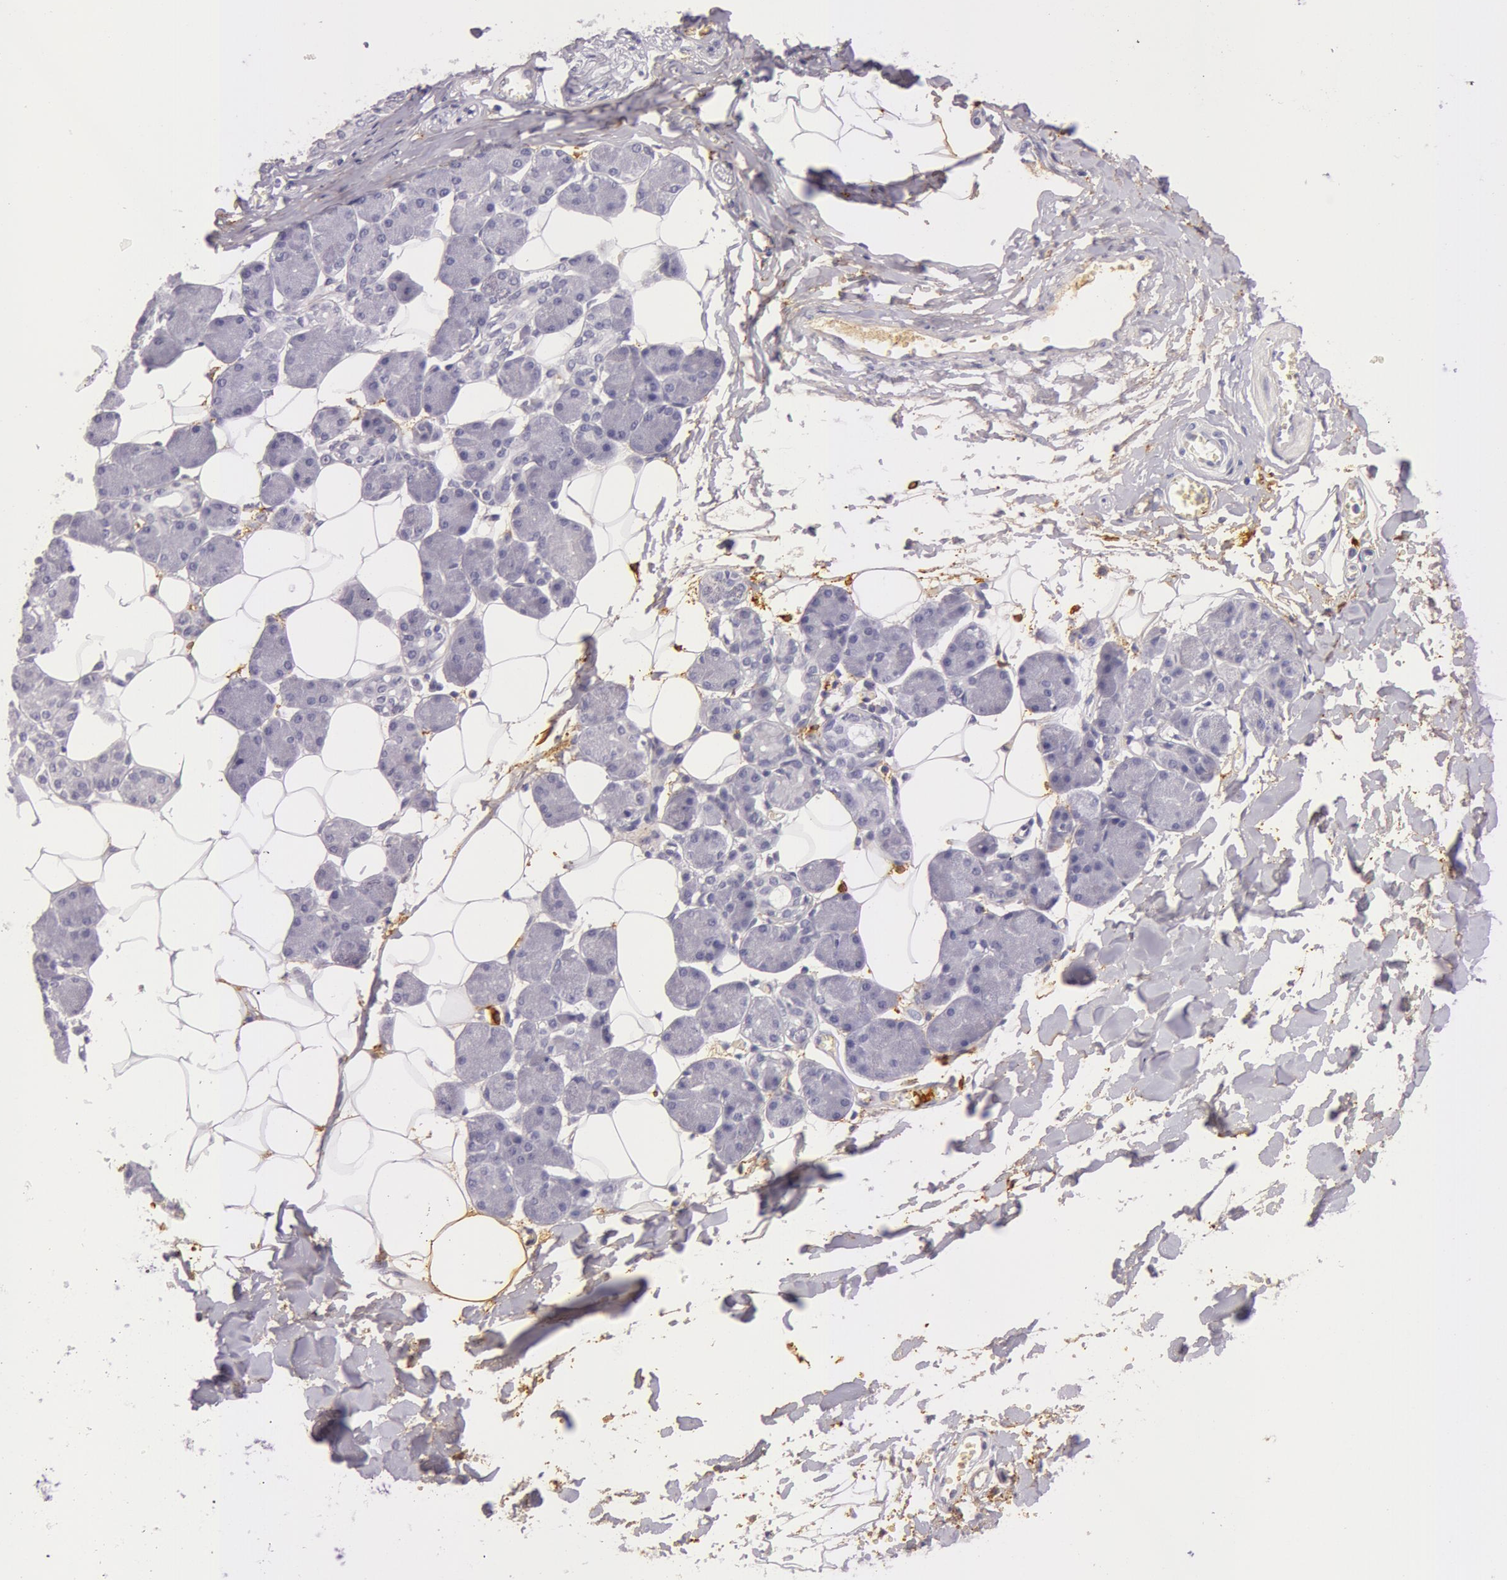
{"staining": {"intensity": "negative", "quantity": "none", "location": "none"}, "tissue": "salivary gland", "cell_type": "Glandular cells", "image_type": "normal", "snomed": [{"axis": "morphology", "description": "Normal tissue, NOS"}, {"axis": "morphology", "description": "Adenoma, NOS"}, {"axis": "topography", "description": "Salivary gland"}], "caption": "Immunohistochemistry (IHC) histopathology image of normal salivary gland: salivary gland stained with DAB displays no significant protein staining in glandular cells.", "gene": "C4BPA", "patient": {"sex": "female", "age": 32}}